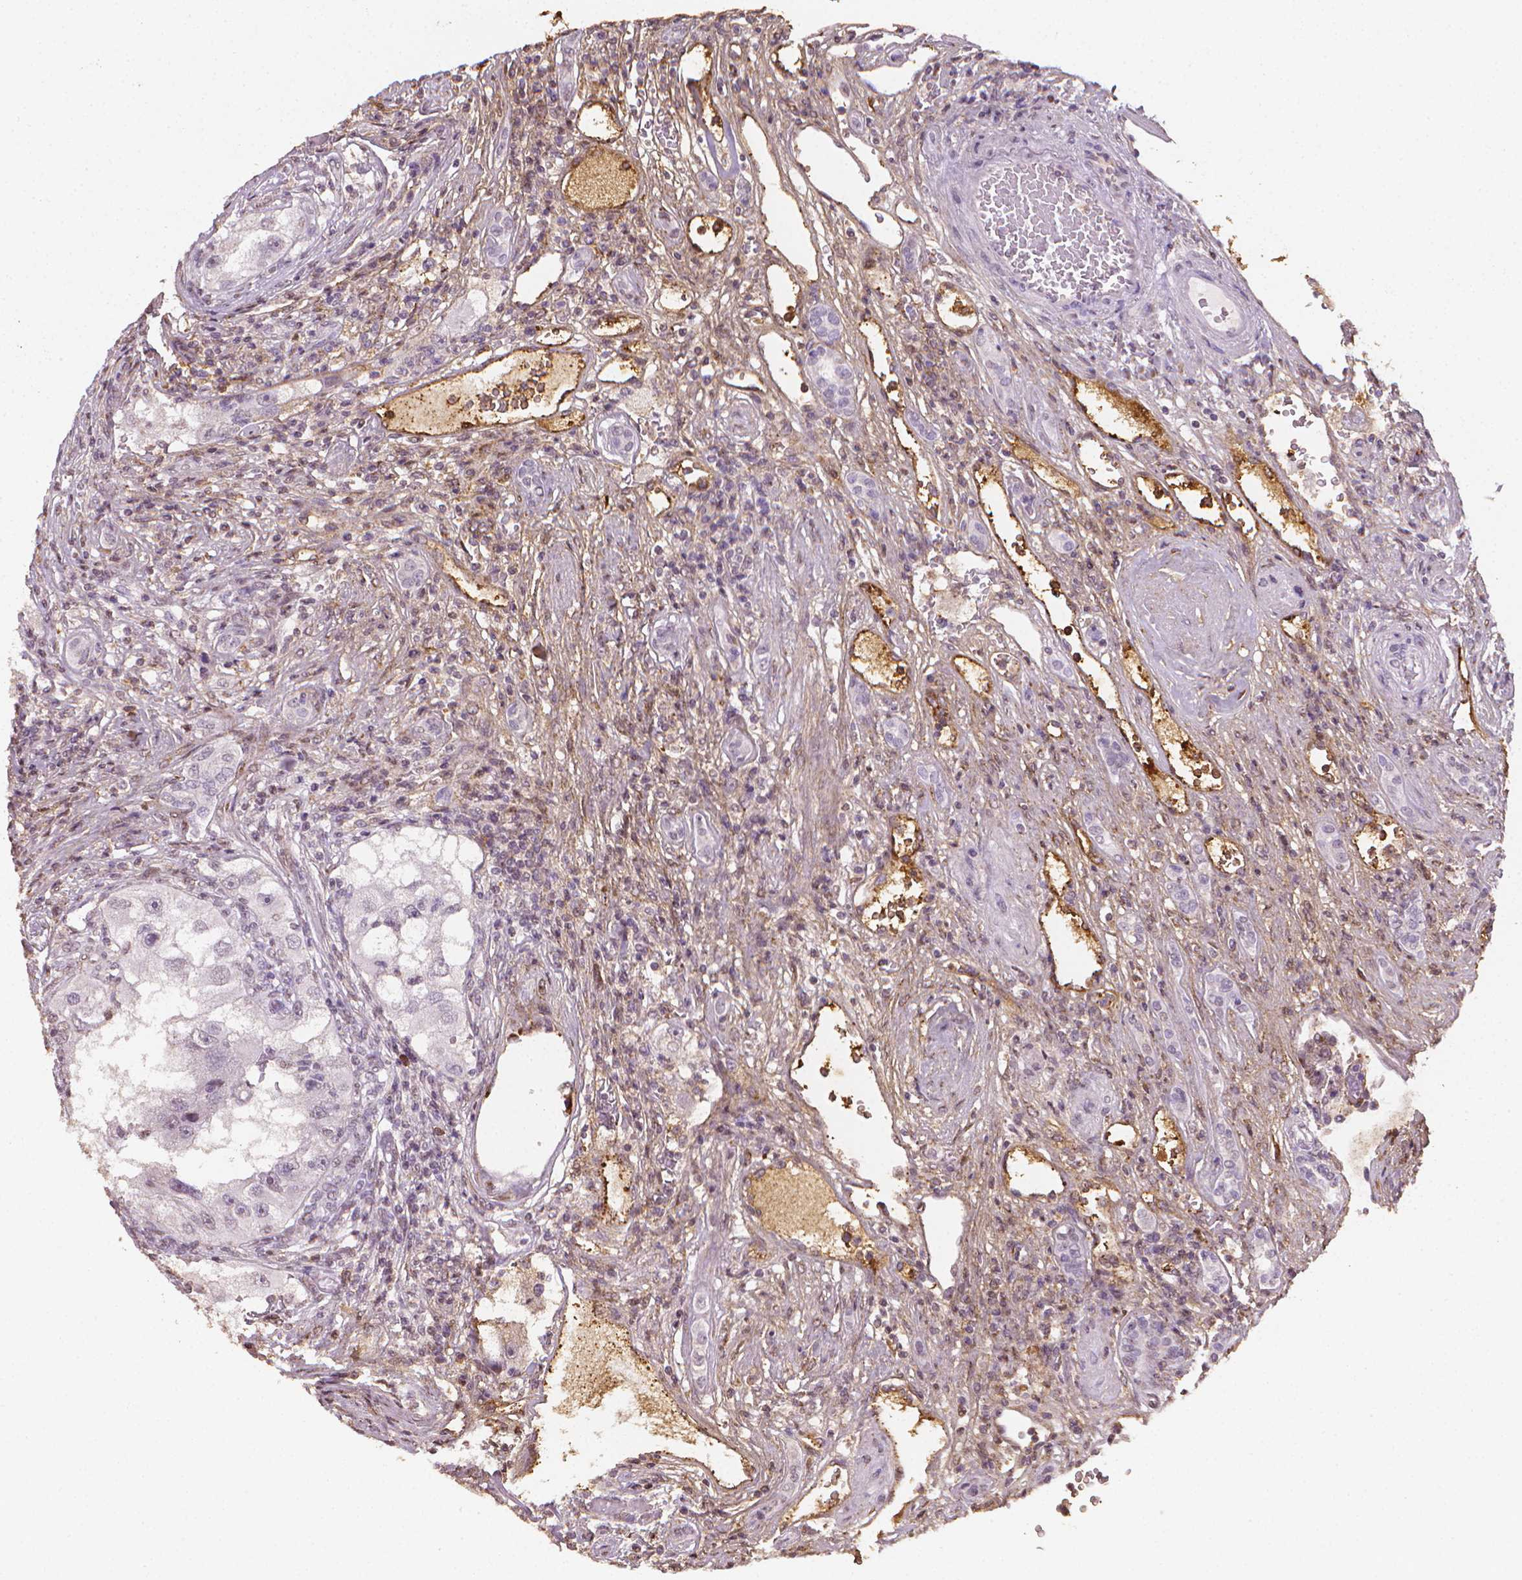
{"staining": {"intensity": "negative", "quantity": "none", "location": "none"}, "tissue": "renal cancer", "cell_type": "Tumor cells", "image_type": "cancer", "snomed": [{"axis": "morphology", "description": "Adenocarcinoma, NOS"}, {"axis": "topography", "description": "Kidney"}], "caption": "Protein analysis of adenocarcinoma (renal) reveals no significant expression in tumor cells.", "gene": "DCN", "patient": {"sex": "male", "age": 63}}